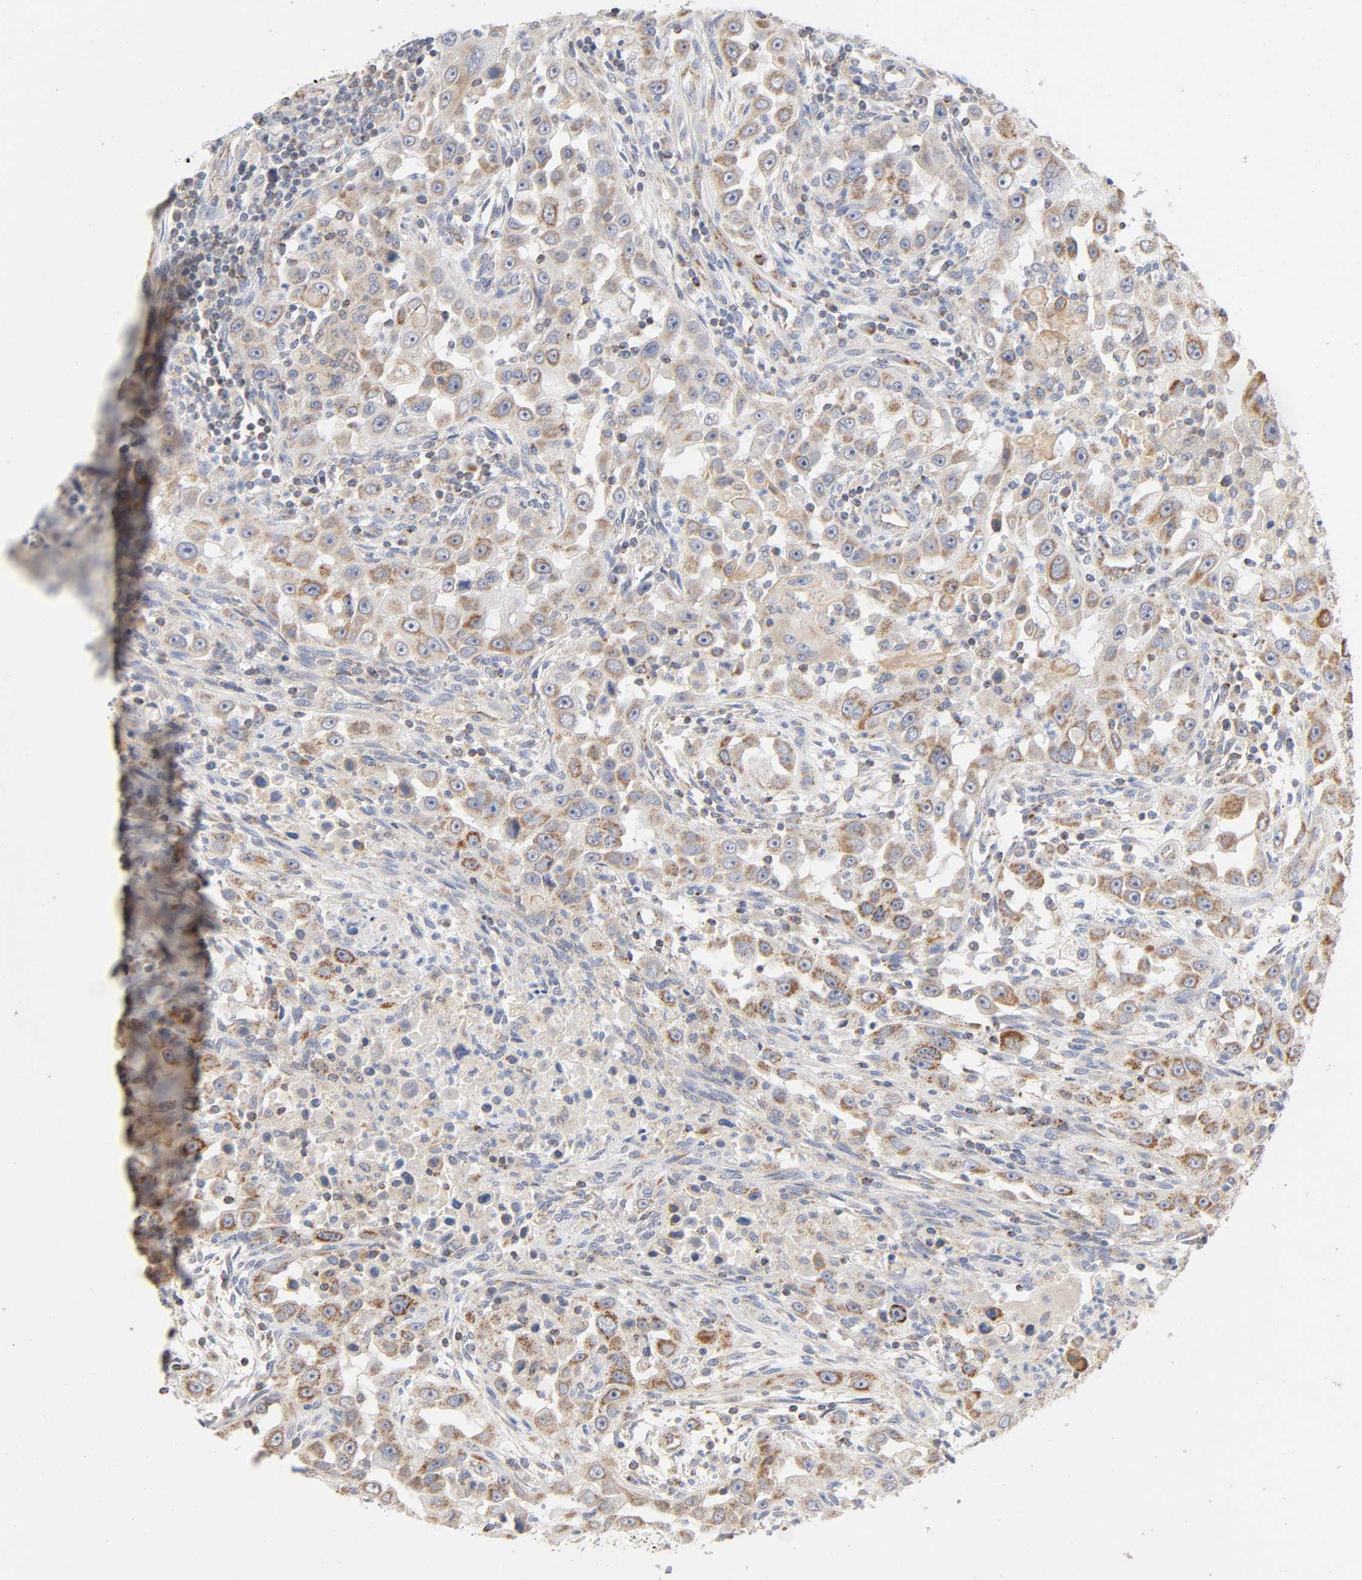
{"staining": {"intensity": "moderate", "quantity": ">75%", "location": "cytoplasmic/membranous"}, "tissue": "head and neck cancer", "cell_type": "Tumor cells", "image_type": "cancer", "snomed": [{"axis": "morphology", "description": "Carcinoma, NOS"}, {"axis": "topography", "description": "Head-Neck"}], "caption": "Moderate cytoplasmic/membranous expression for a protein is present in approximately >75% of tumor cells of head and neck cancer using IHC.", "gene": "SYT16", "patient": {"sex": "male", "age": 87}}